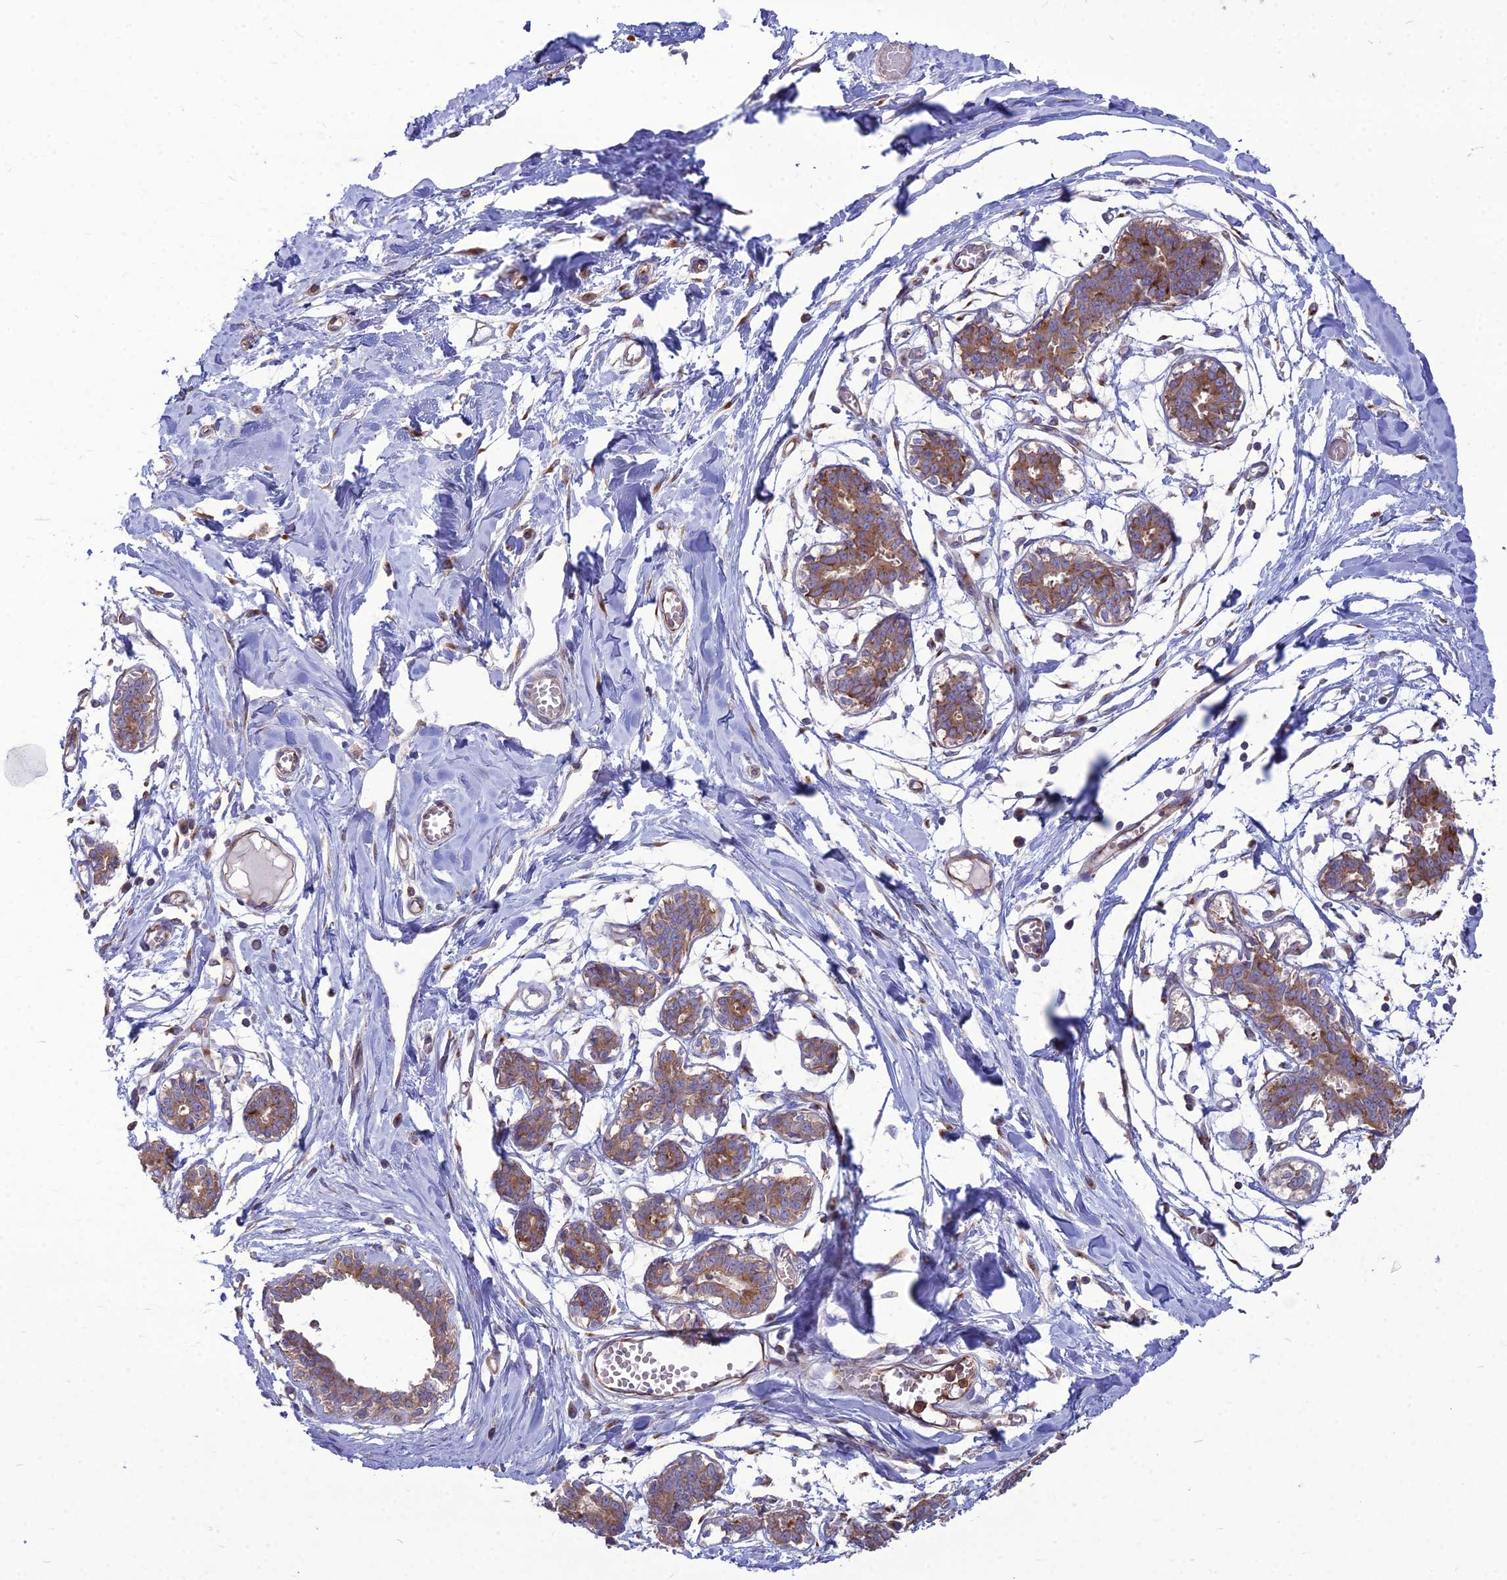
{"staining": {"intensity": "negative", "quantity": "none", "location": "none"}, "tissue": "breast", "cell_type": "Adipocytes", "image_type": "normal", "snomed": [{"axis": "morphology", "description": "Normal tissue, NOS"}, {"axis": "topography", "description": "Breast"}], "caption": "Protein analysis of benign breast displays no significant positivity in adipocytes. (DAB (3,3'-diaminobenzidine) immunohistochemistry, high magnification).", "gene": "SPRYD7", "patient": {"sex": "female", "age": 27}}